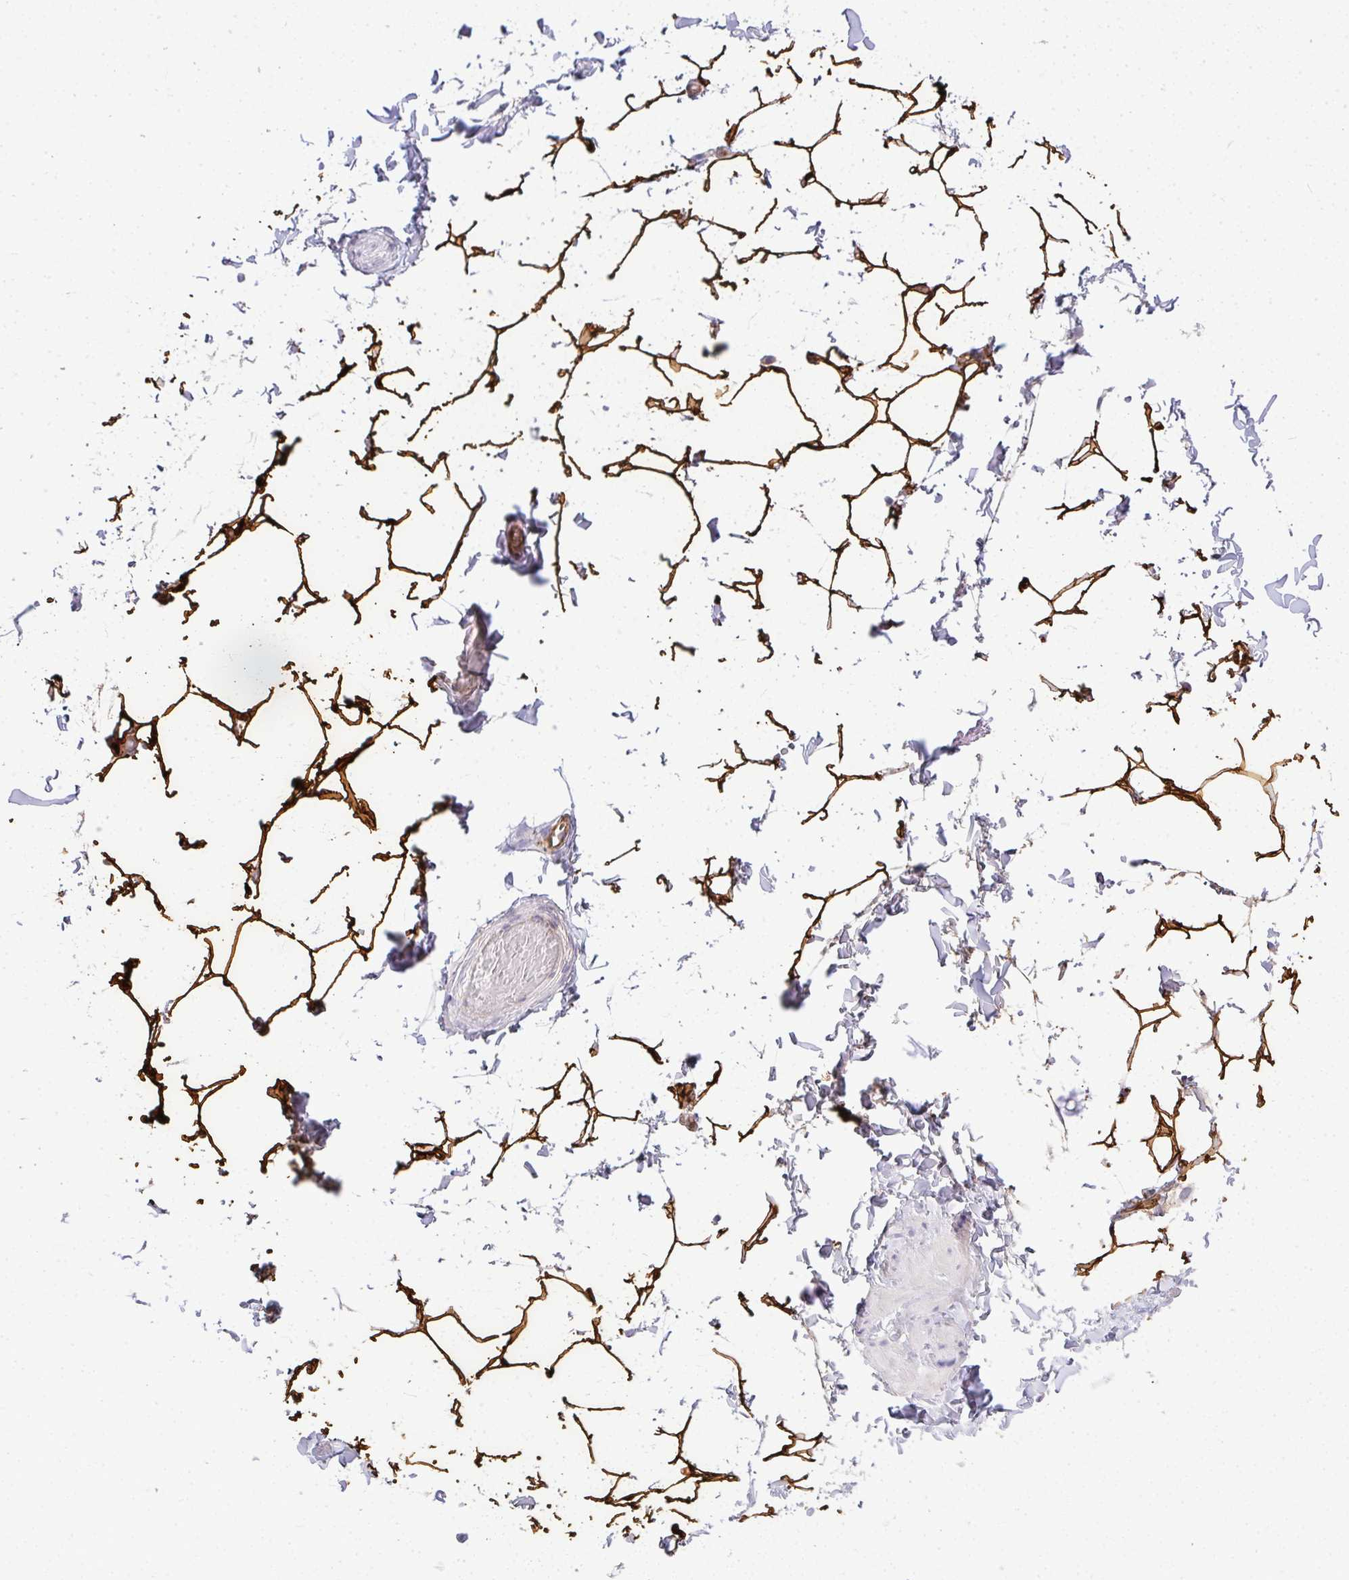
{"staining": {"intensity": "strong", "quantity": ">75%", "location": "cytoplasmic/membranous"}, "tissue": "adipose tissue", "cell_type": "Adipocytes", "image_type": "normal", "snomed": [{"axis": "morphology", "description": "Normal tissue, NOS"}, {"axis": "topography", "description": "Soft tissue"}, {"axis": "topography", "description": "Adipose tissue"}, {"axis": "topography", "description": "Vascular tissue"}, {"axis": "topography", "description": "Peripheral nerve tissue"}], "caption": "An immunohistochemistry image of normal tissue is shown. Protein staining in brown labels strong cytoplasmic/membranous positivity in adipose tissue within adipocytes. (Brightfield microscopy of DAB IHC at high magnification).", "gene": "LIPE", "patient": {"sex": "male", "age": 29}}